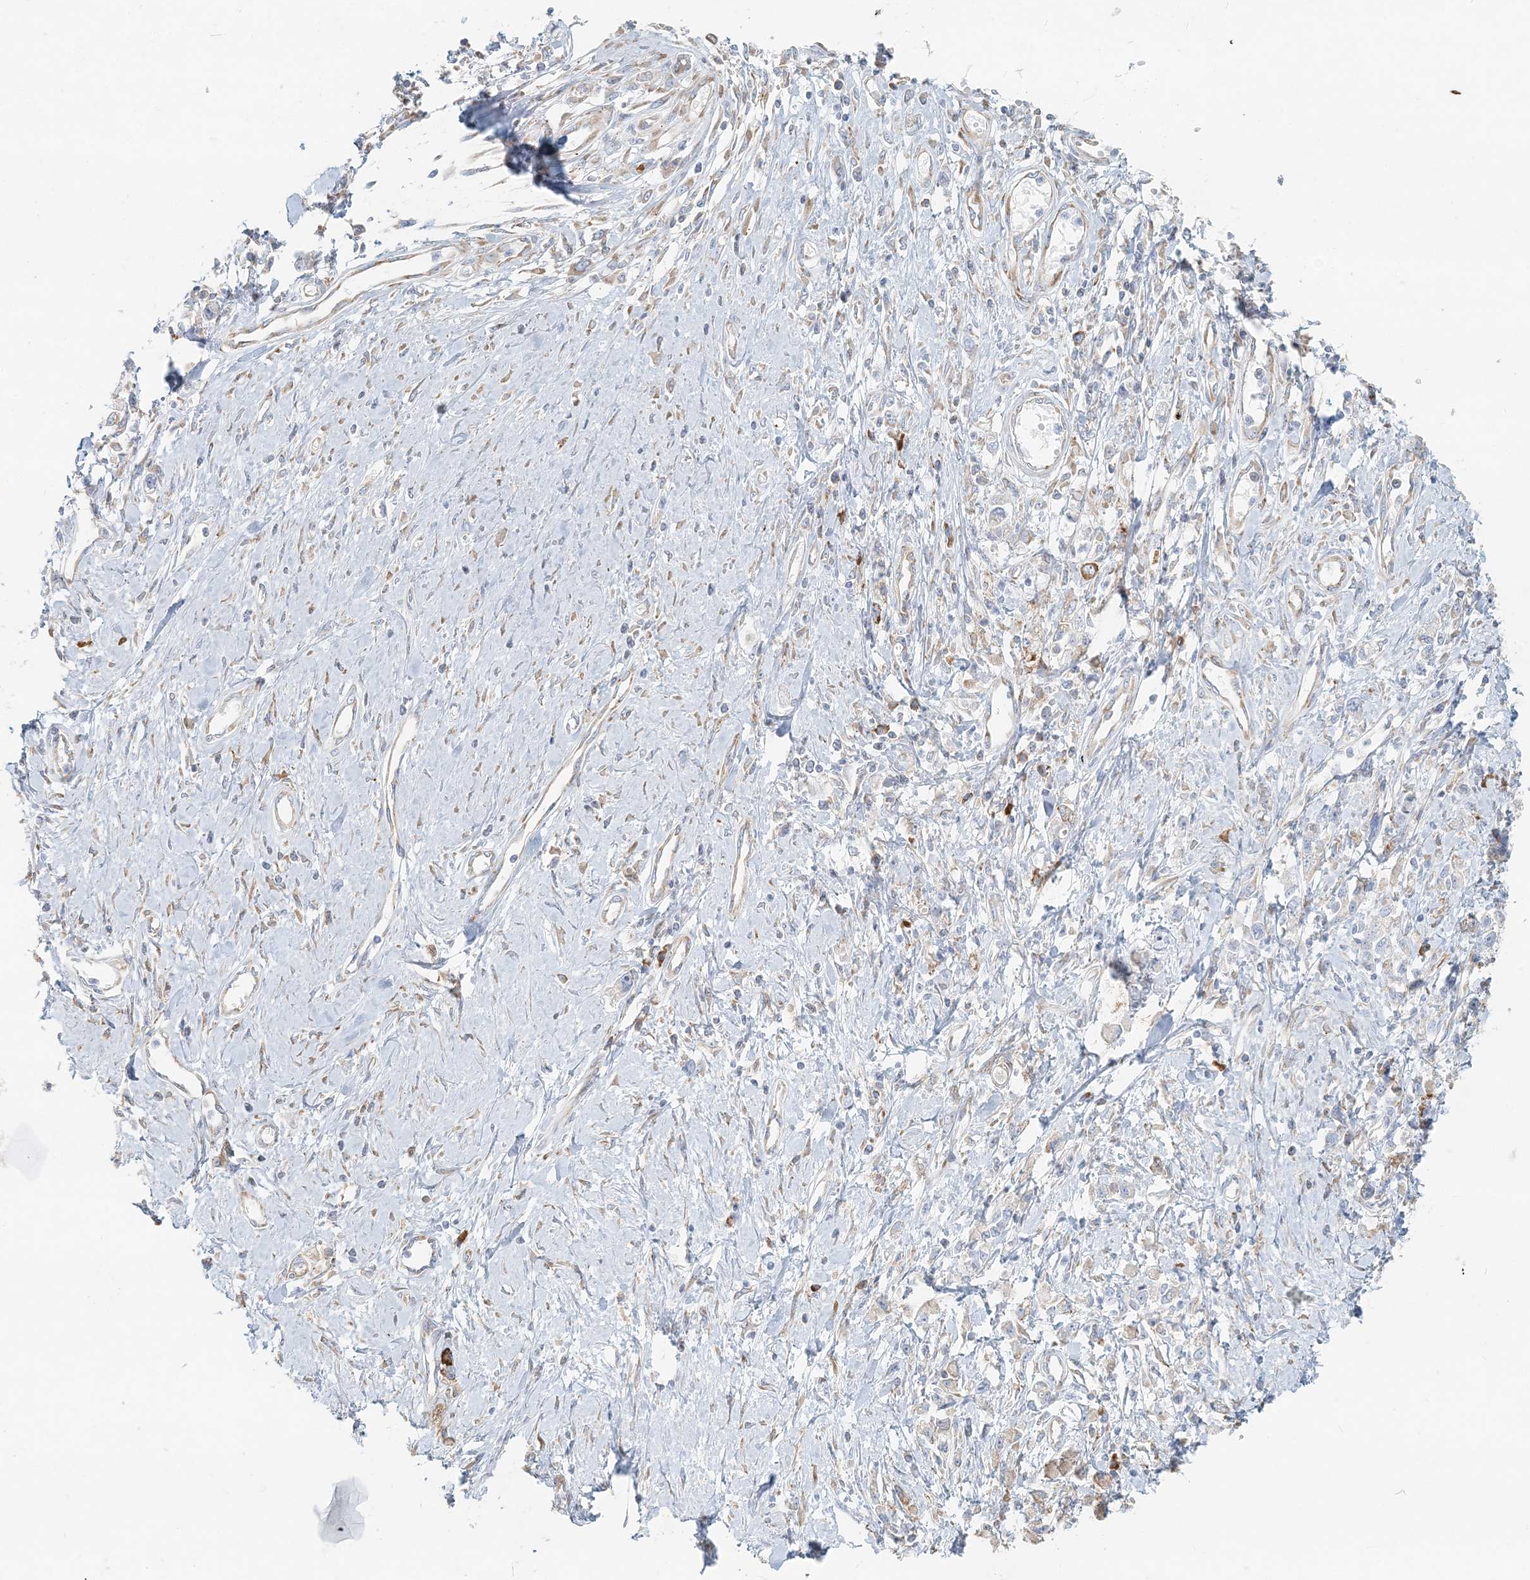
{"staining": {"intensity": "weak", "quantity": "<25%", "location": "cytoplasmic/membranous"}, "tissue": "stomach cancer", "cell_type": "Tumor cells", "image_type": "cancer", "snomed": [{"axis": "morphology", "description": "Adenocarcinoma, NOS"}, {"axis": "topography", "description": "Stomach"}], "caption": "An immunohistochemistry photomicrograph of stomach cancer (adenocarcinoma) is shown. There is no staining in tumor cells of stomach cancer (adenocarcinoma). (Stains: DAB (3,3'-diaminobenzidine) IHC with hematoxylin counter stain, Microscopy: brightfield microscopy at high magnification).", "gene": "STK11IP", "patient": {"sex": "female", "age": 76}}